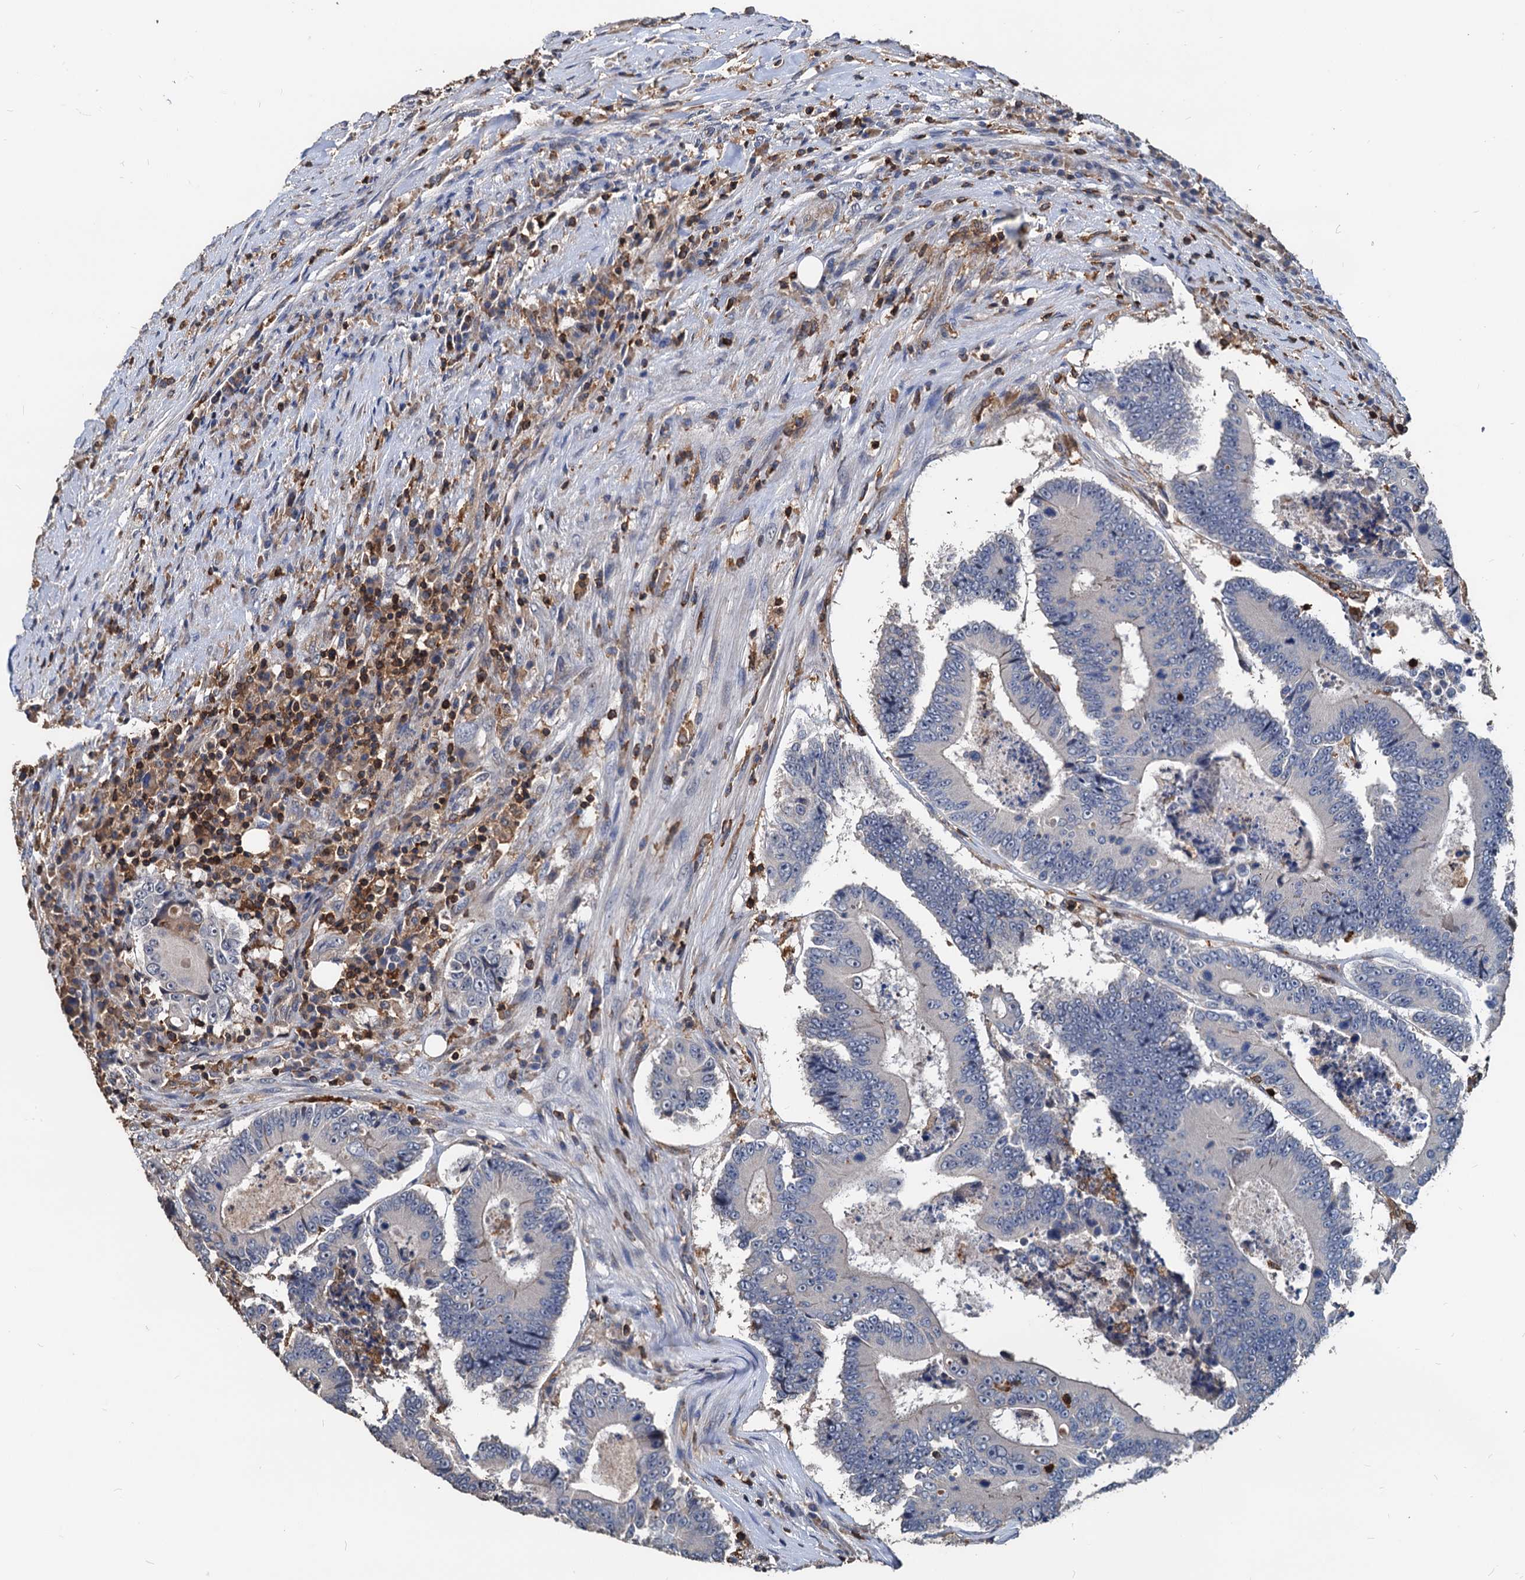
{"staining": {"intensity": "negative", "quantity": "none", "location": "none"}, "tissue": "colorectal cancer", "cell_type": "Tumor cells", "image_type": "cancer", "snomed": [{"axis": "morphology", "description": "Adenocarcinoma, NOS"}, {"axis": "topography", "description": "Colon"}], "caption": "An image of human adenocarcinoma (colorectal) is negative for staining in tumor cells. (Stains: DAB immunohistochemistry with hematoxylin counter stain, Microscopy: brightfield microscopy at high magnification).", "gene": "LCP2", "patient": {"sex": "male", "age": 83}}